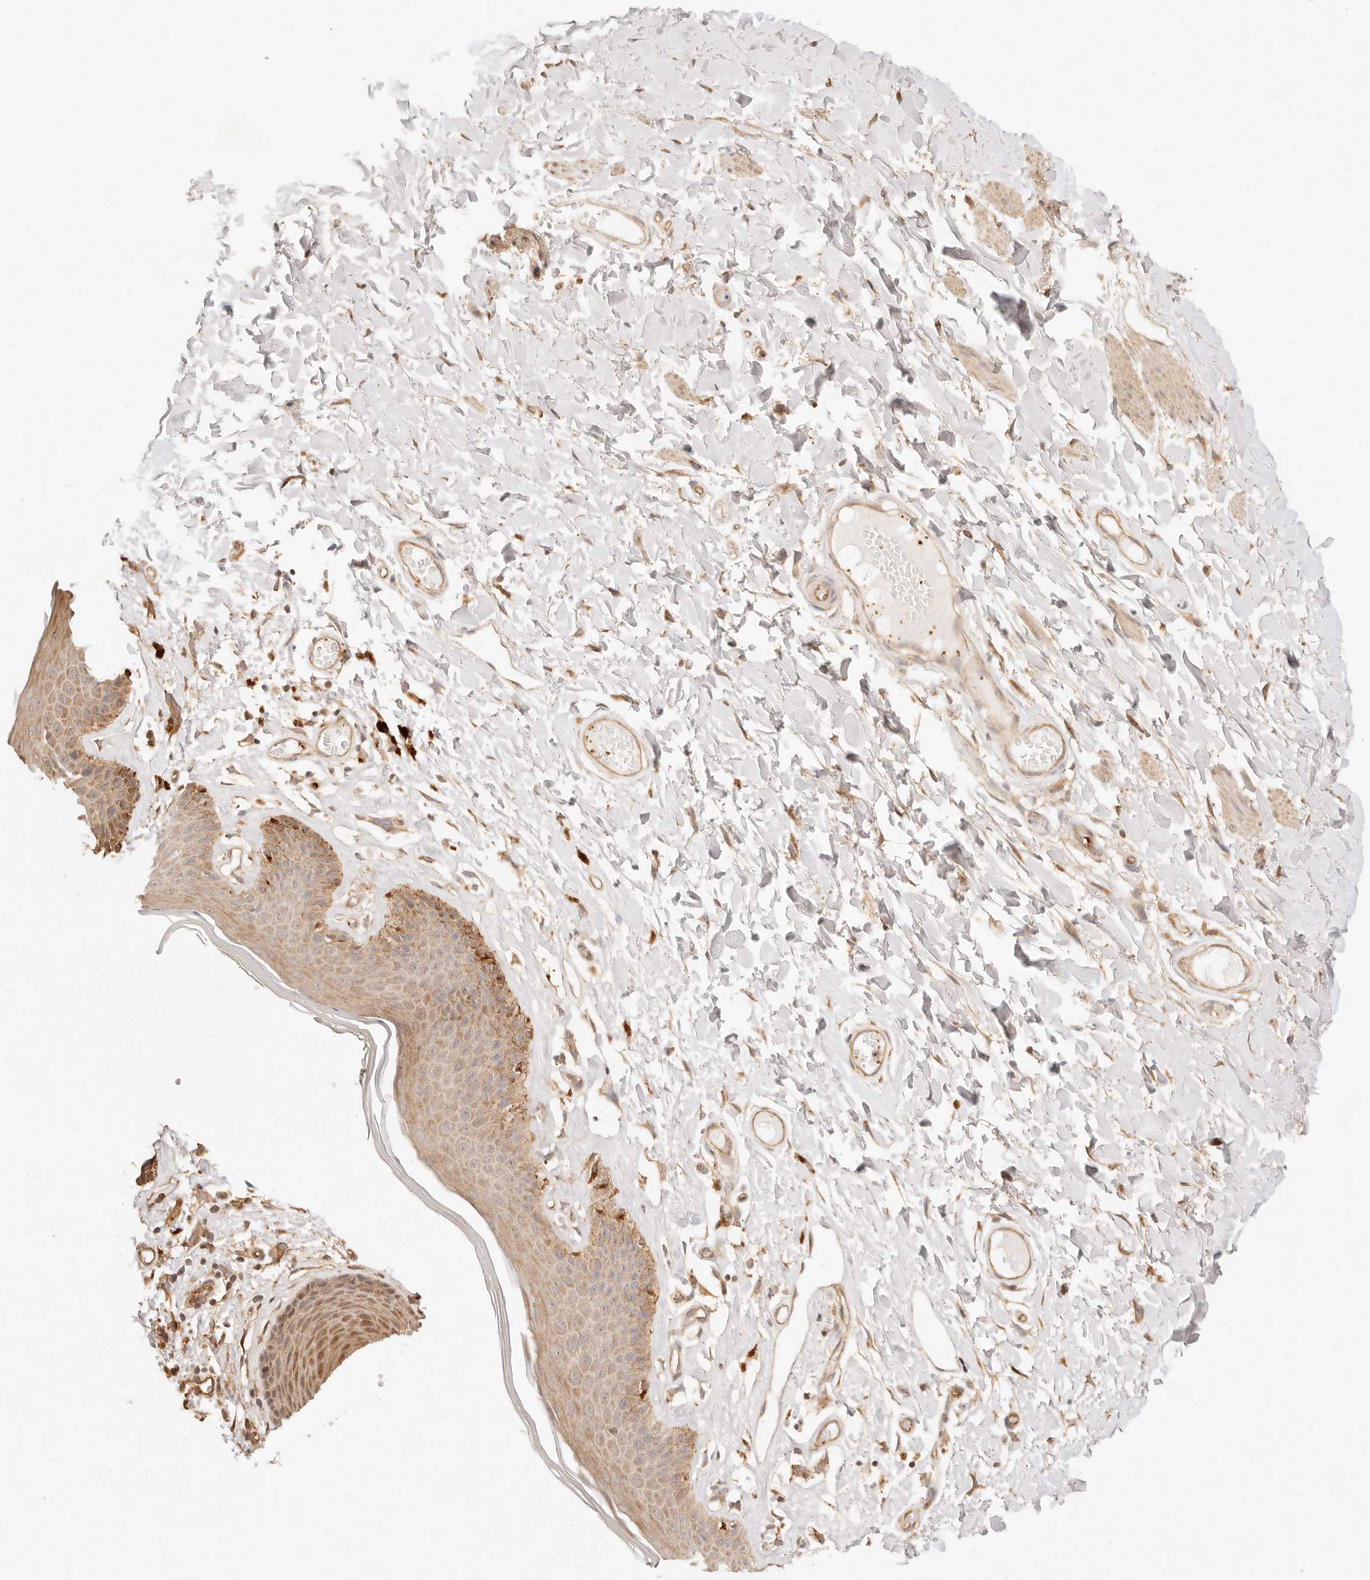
{"staining": {"intensity": "moderate", "quantity": ">75%", "location": "cytoplasmic/membranous"}, "tissue": "skin", "cell_type": "Epidermal cells", "image_type": "normal", "snomed": [{"axis": "morphology", "description": "Normal tissue, NOS"}, {"axis": "topography", "description": "Vulva"}], "caption": "A medium amount of moderate cytoplasmic/membranous staining is seen in approximately >75% of epidermal cells in normal skin.", "gene": "UBXN10", "patient": {"sex": "female", "age": 73}}